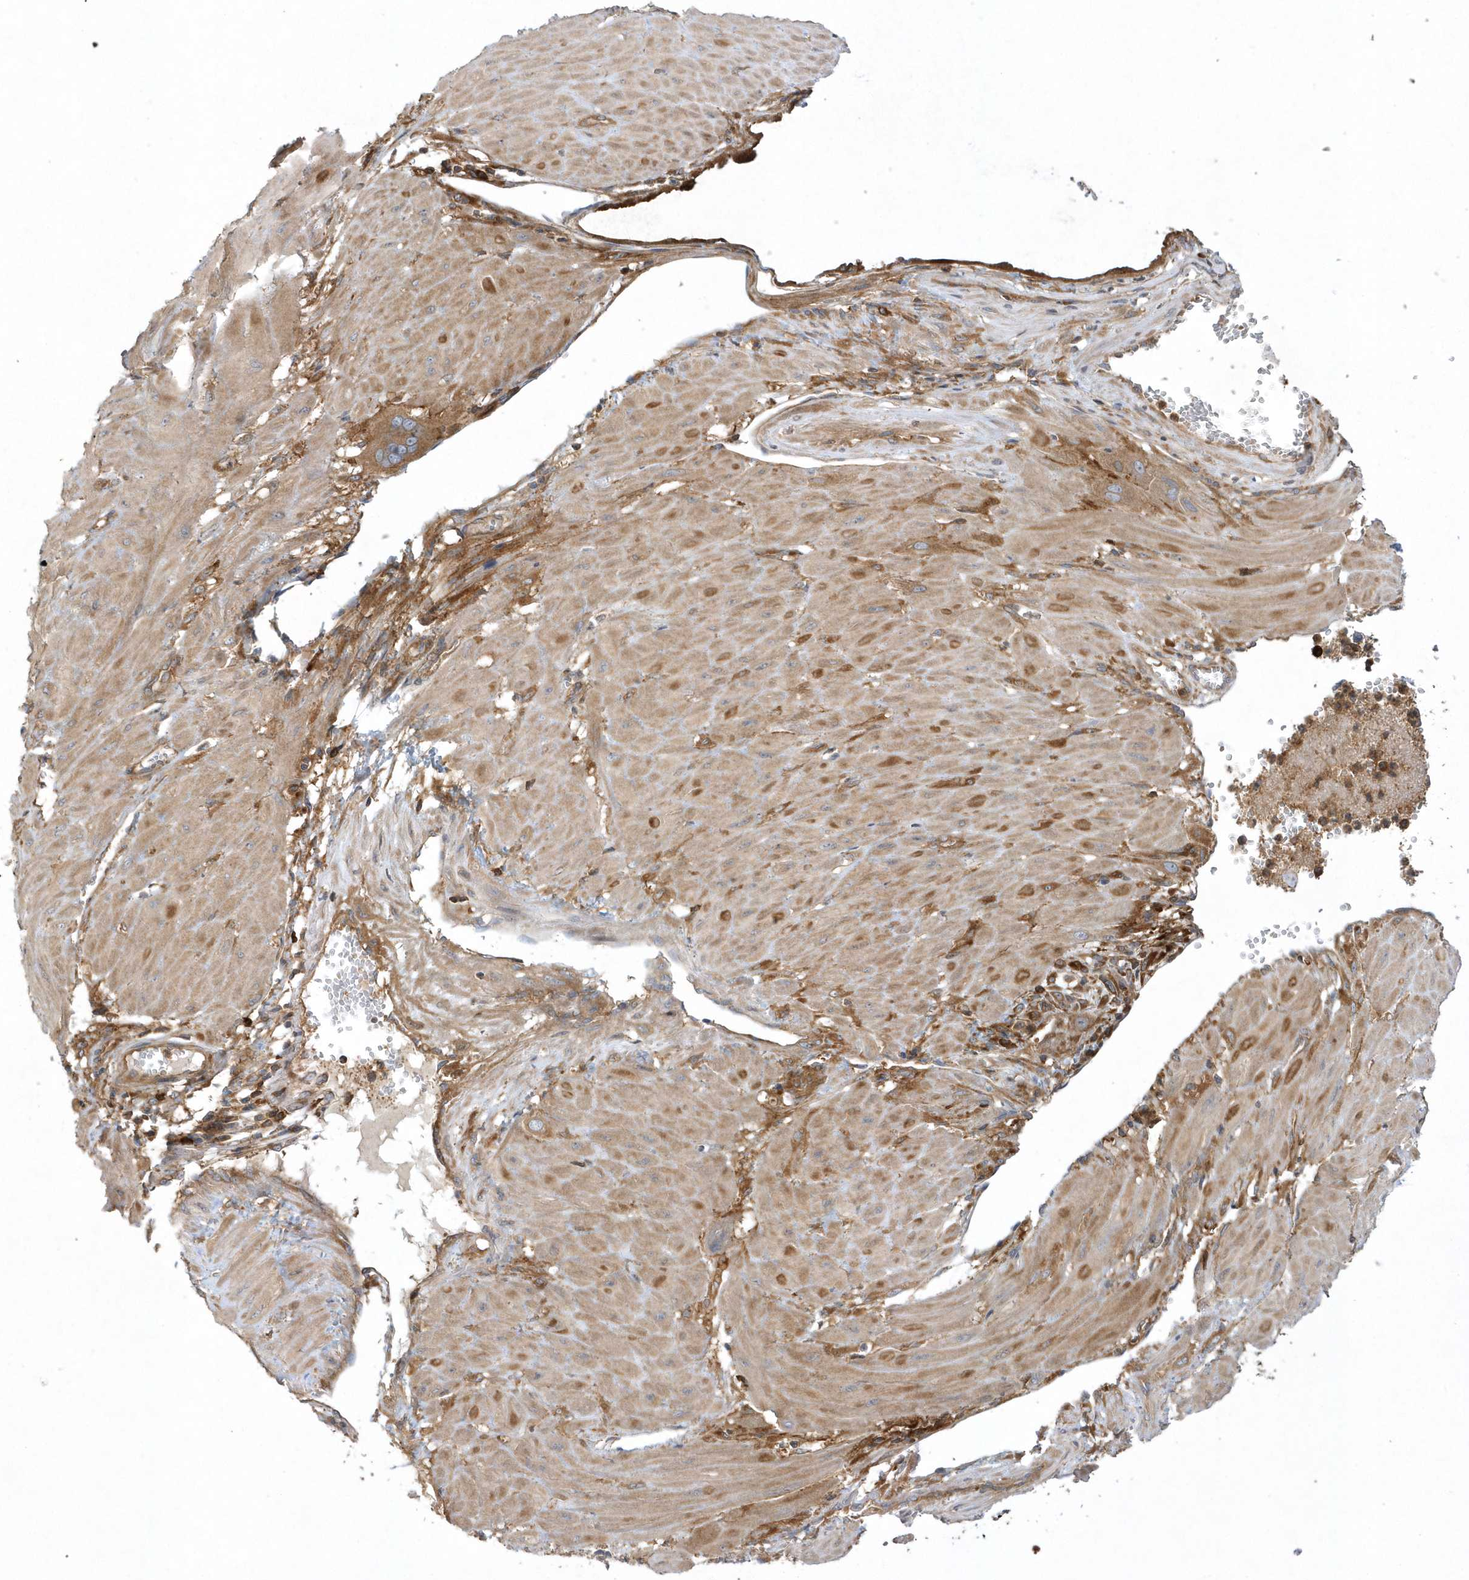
{"staining": {"intensity": "moderate", "quantity": ">75%", "location": "cytoplasmic/membranous"}, "tissue": "cervical cancer", "cell_type": "Tumor cells", "image_type": "cancer", "snomed": [{"axis": "morphology", "description": "Squamous cell carcinoma, NOS"}, {"axis": "topography", "description": "Cervix"}], "caption": "Moderate cytoplasmic/membranous protein expression is appreciated in about >75% of tumor cells in cervical cancer (squamous cell carcinoma).", "gene": "PAICS", "patient": {"sex": "female", "age": 34}}